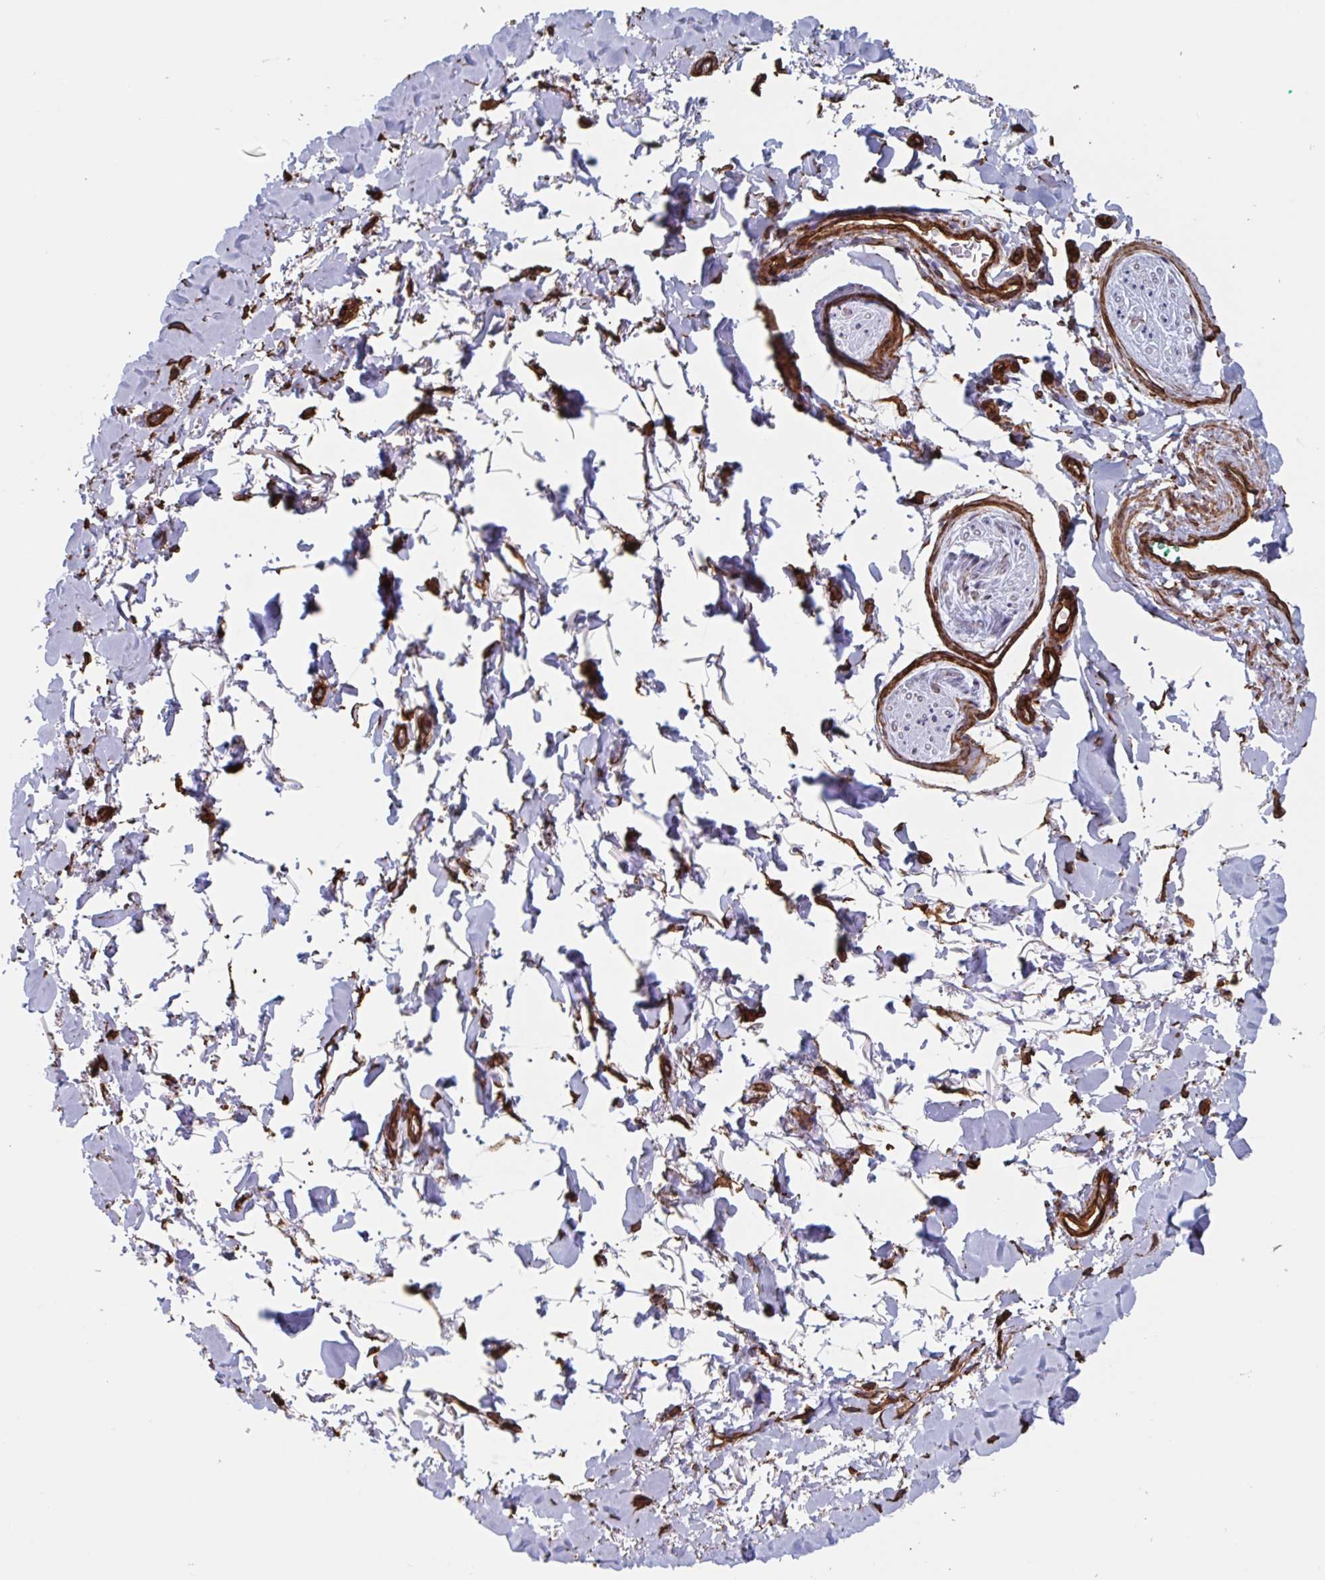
{"staining": {"intensity": "moderate", "quantity": ">75%", "location": "cytoplasmic/membranous"}, "tissue": "adipose tissue", "cell_type": "Adipocytes", "image_type": "normal", "snomed": [{"axis": "morphology", "description": "Normal tissue, NOS"}, {"axis": "topography", "description": "Vulva"}, {"axis": "topography", "description": "Peripheral nerve tissue"}], "caption": "The immunohistochemical stain highlights moderate cytoplasmic/membranous expression in adipocytes of unremarkable adipose tissue.", "gene": "CITED4", "patient": {"sex": "female", "age": 66}}